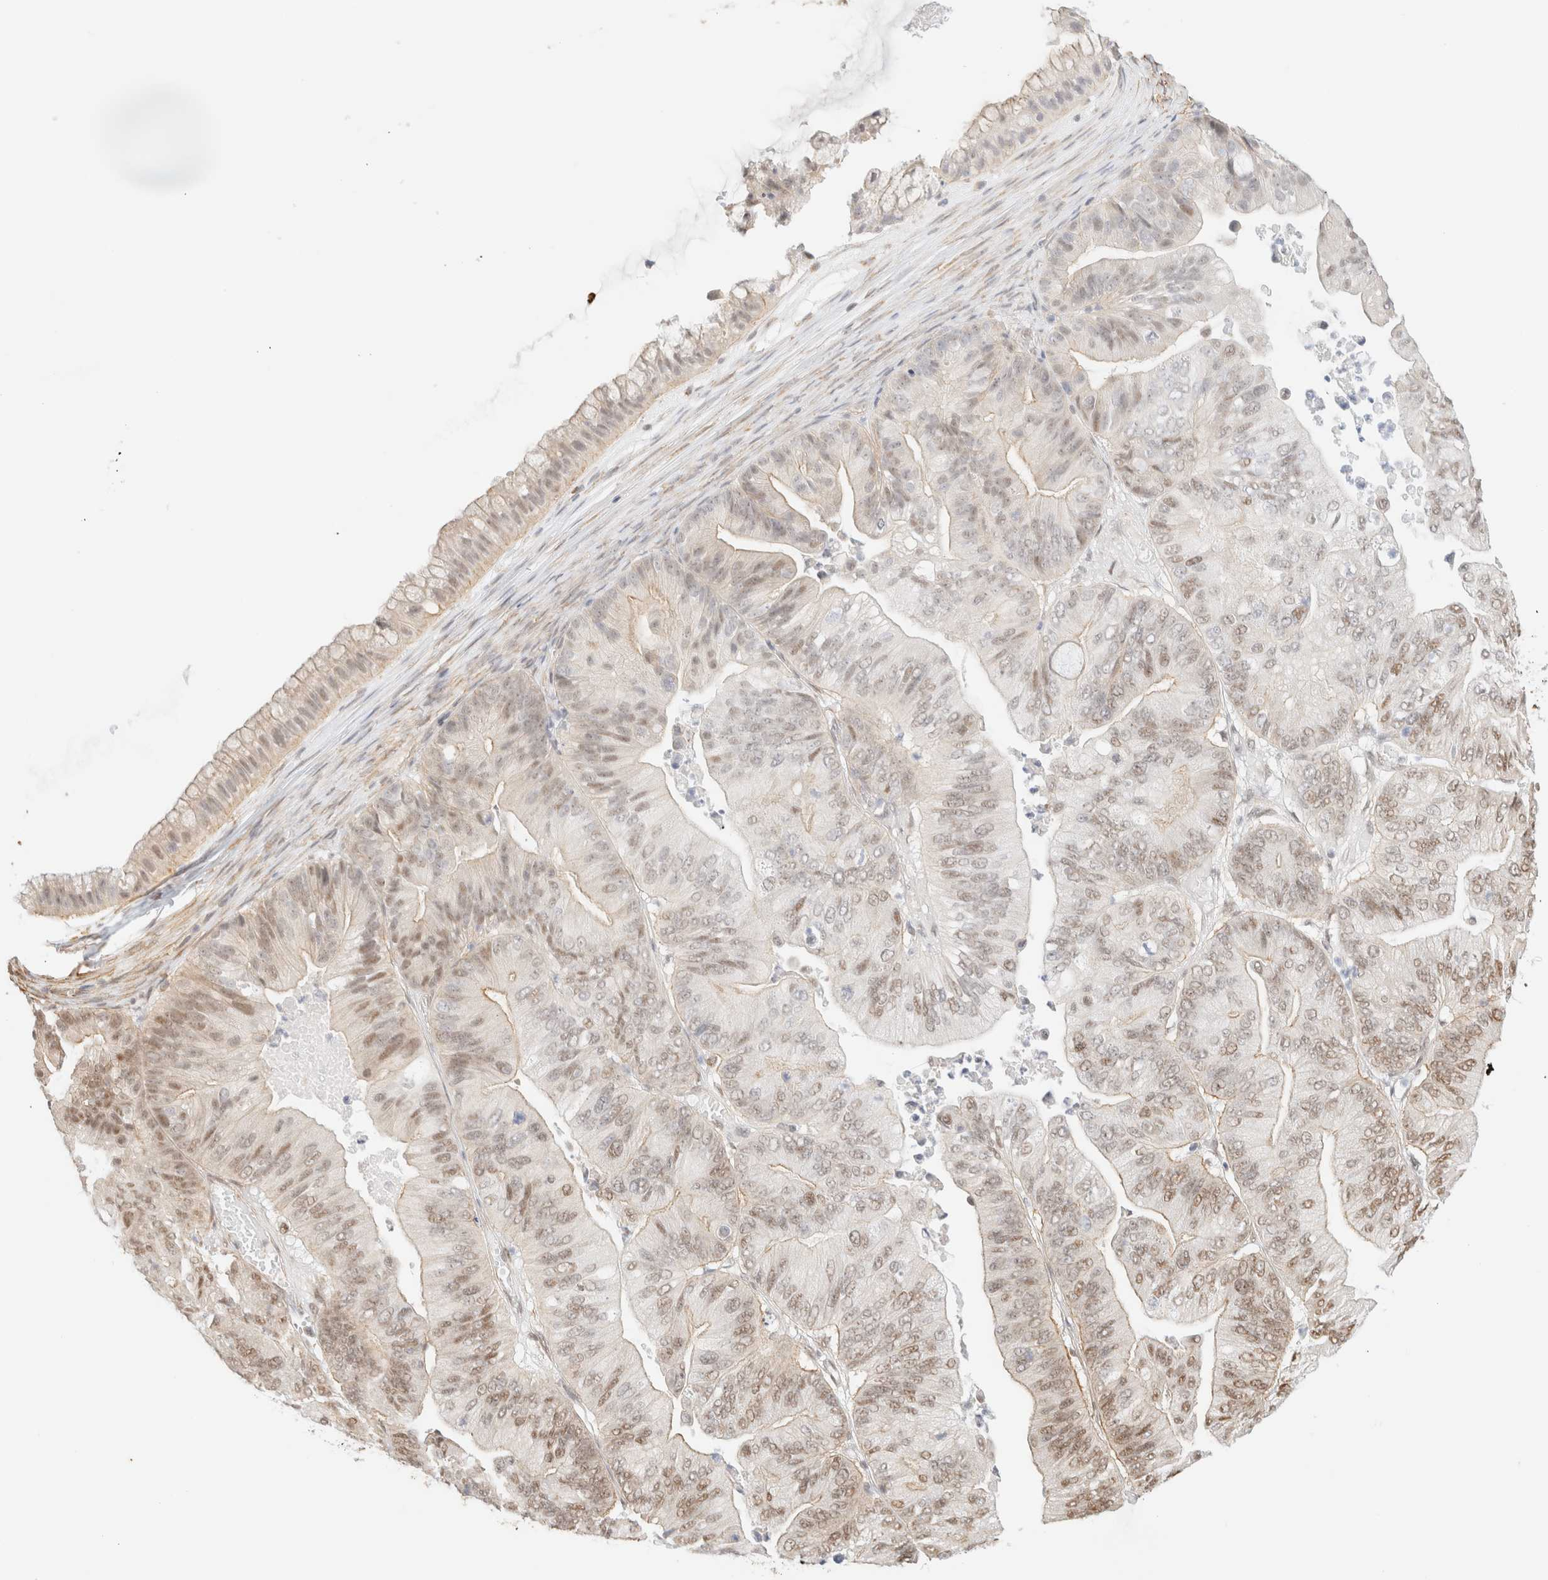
{"staining": {"intensity": "moderate", "quantity": "25%-75%", "location": "nuclear"}, "tissue": "ovarian cancer", "cell_type": "Tumor cells", "image_type": "cancer", "snomed": [{"axis": "morphology", "description": "Cystadenocarcinoma, mucinous, NOS"}, {"axis": "topography", "description": "Ovary"}], "caption": "DAB (3,3'-diaminobenzidine) immunohistochemical staining of human mucinous cystadenocarcinoma (ovarian) reveals moderate nuclear protein positivity in about 25%-75% of tumor cells. (brown staining indicates protein expression, while blue staining denotes nuclei).", "gene": "ARID5A", "patient": {"sex": "female", "age": 61}}